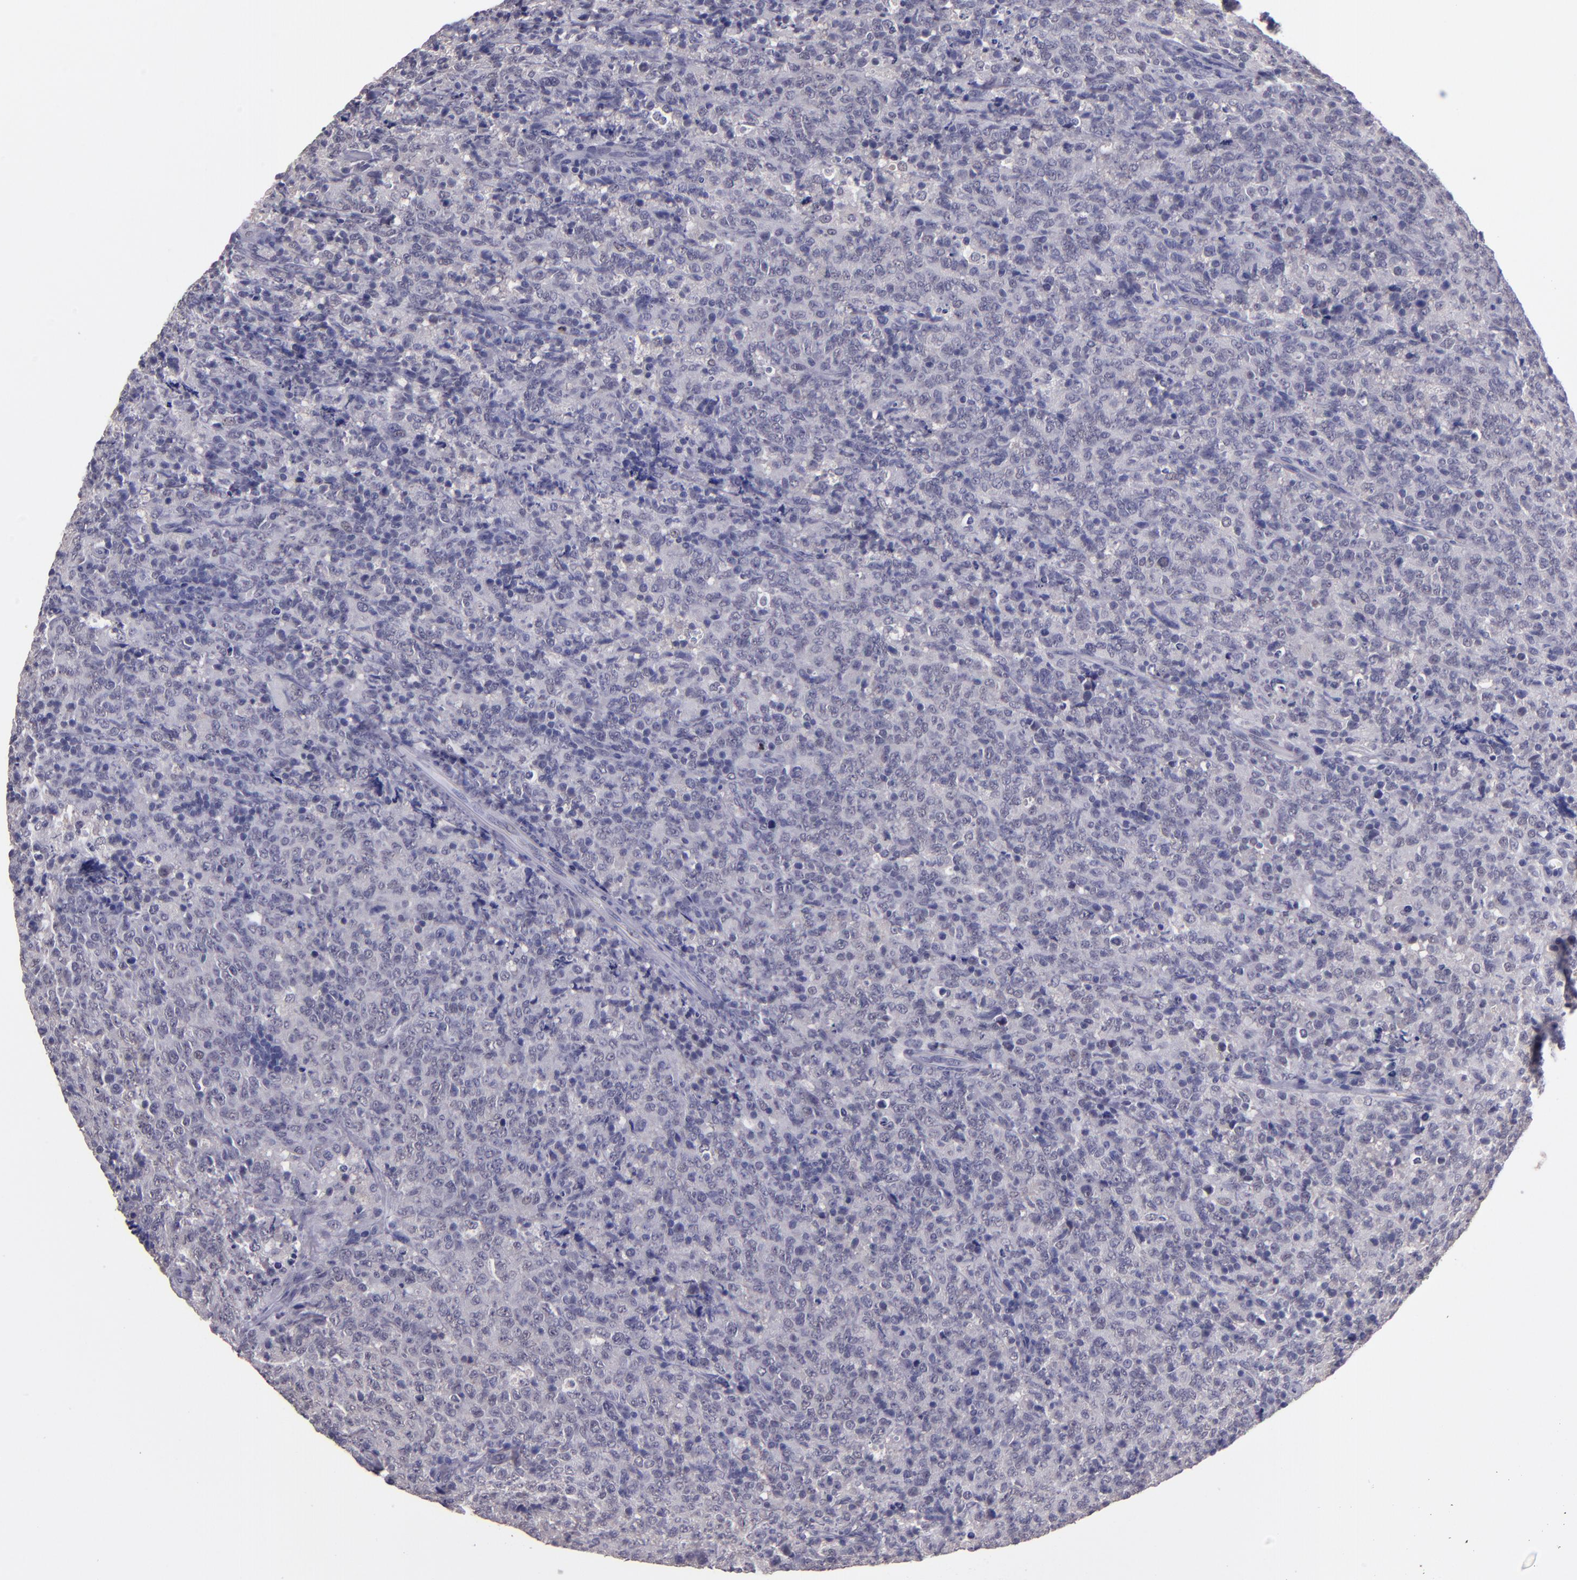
{"staining": {"intensity": "negative", "quantity": "none", "location": "none"}, "tissue": "lymphoma", "cell_type": "Tumor cells", "image_type": "cancer", "snomed": [{"axis": "morphology", "description": "Malignant lymphoma, non-Hodgkin's type, High grade"}, {"axis": "topography", "description": "Tonsil"}], "caption": "Photomicrograph shows no significant protein positivity in tumor cells of lymphoma.", "gene": "CEBPE", "patient": {"sex": "female", "age": 36}}